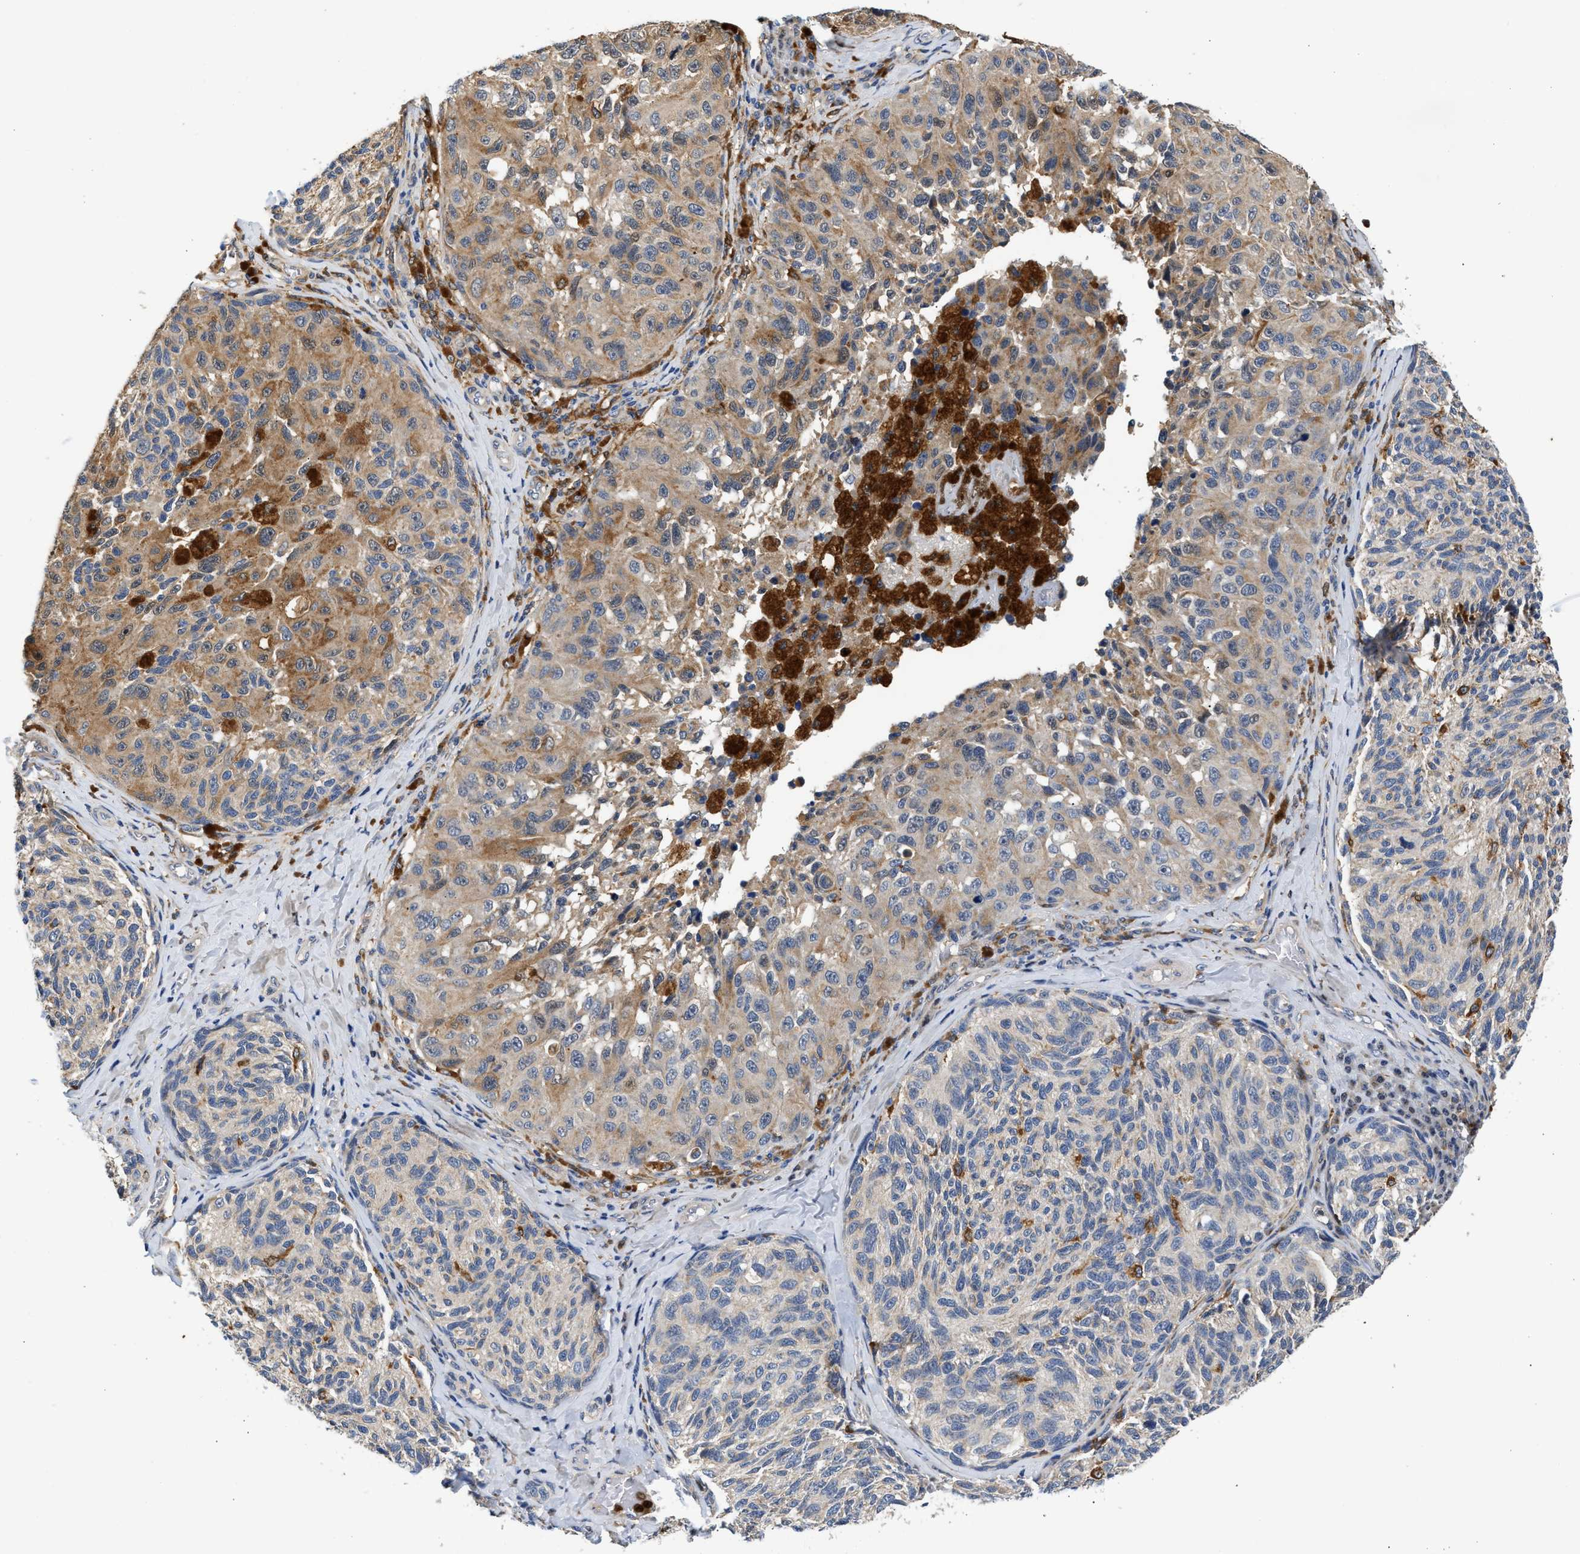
{"staining": {"intensity": "weak", "quantity": "25%-75%", "location": "cytoplasmic/membranous"}, "tissue": "melanoma", "cell_type": "Tumor cells", "image_type": "cancer", "snomed": [{"axis": "morphology", "description": "Malignant melanoma, NOS"}, {"axis": "topography", "description": "Skin"}], "caption": "IHC (DAB (3,3'-diaminobenzidine)) staining of human melanoma reveals weak cytoplasmic/membranous protein positivity in approximately 25%-75% of tumor cells.", "gene": "RAB31", "patient": {"sex": "female", "age": 73}}